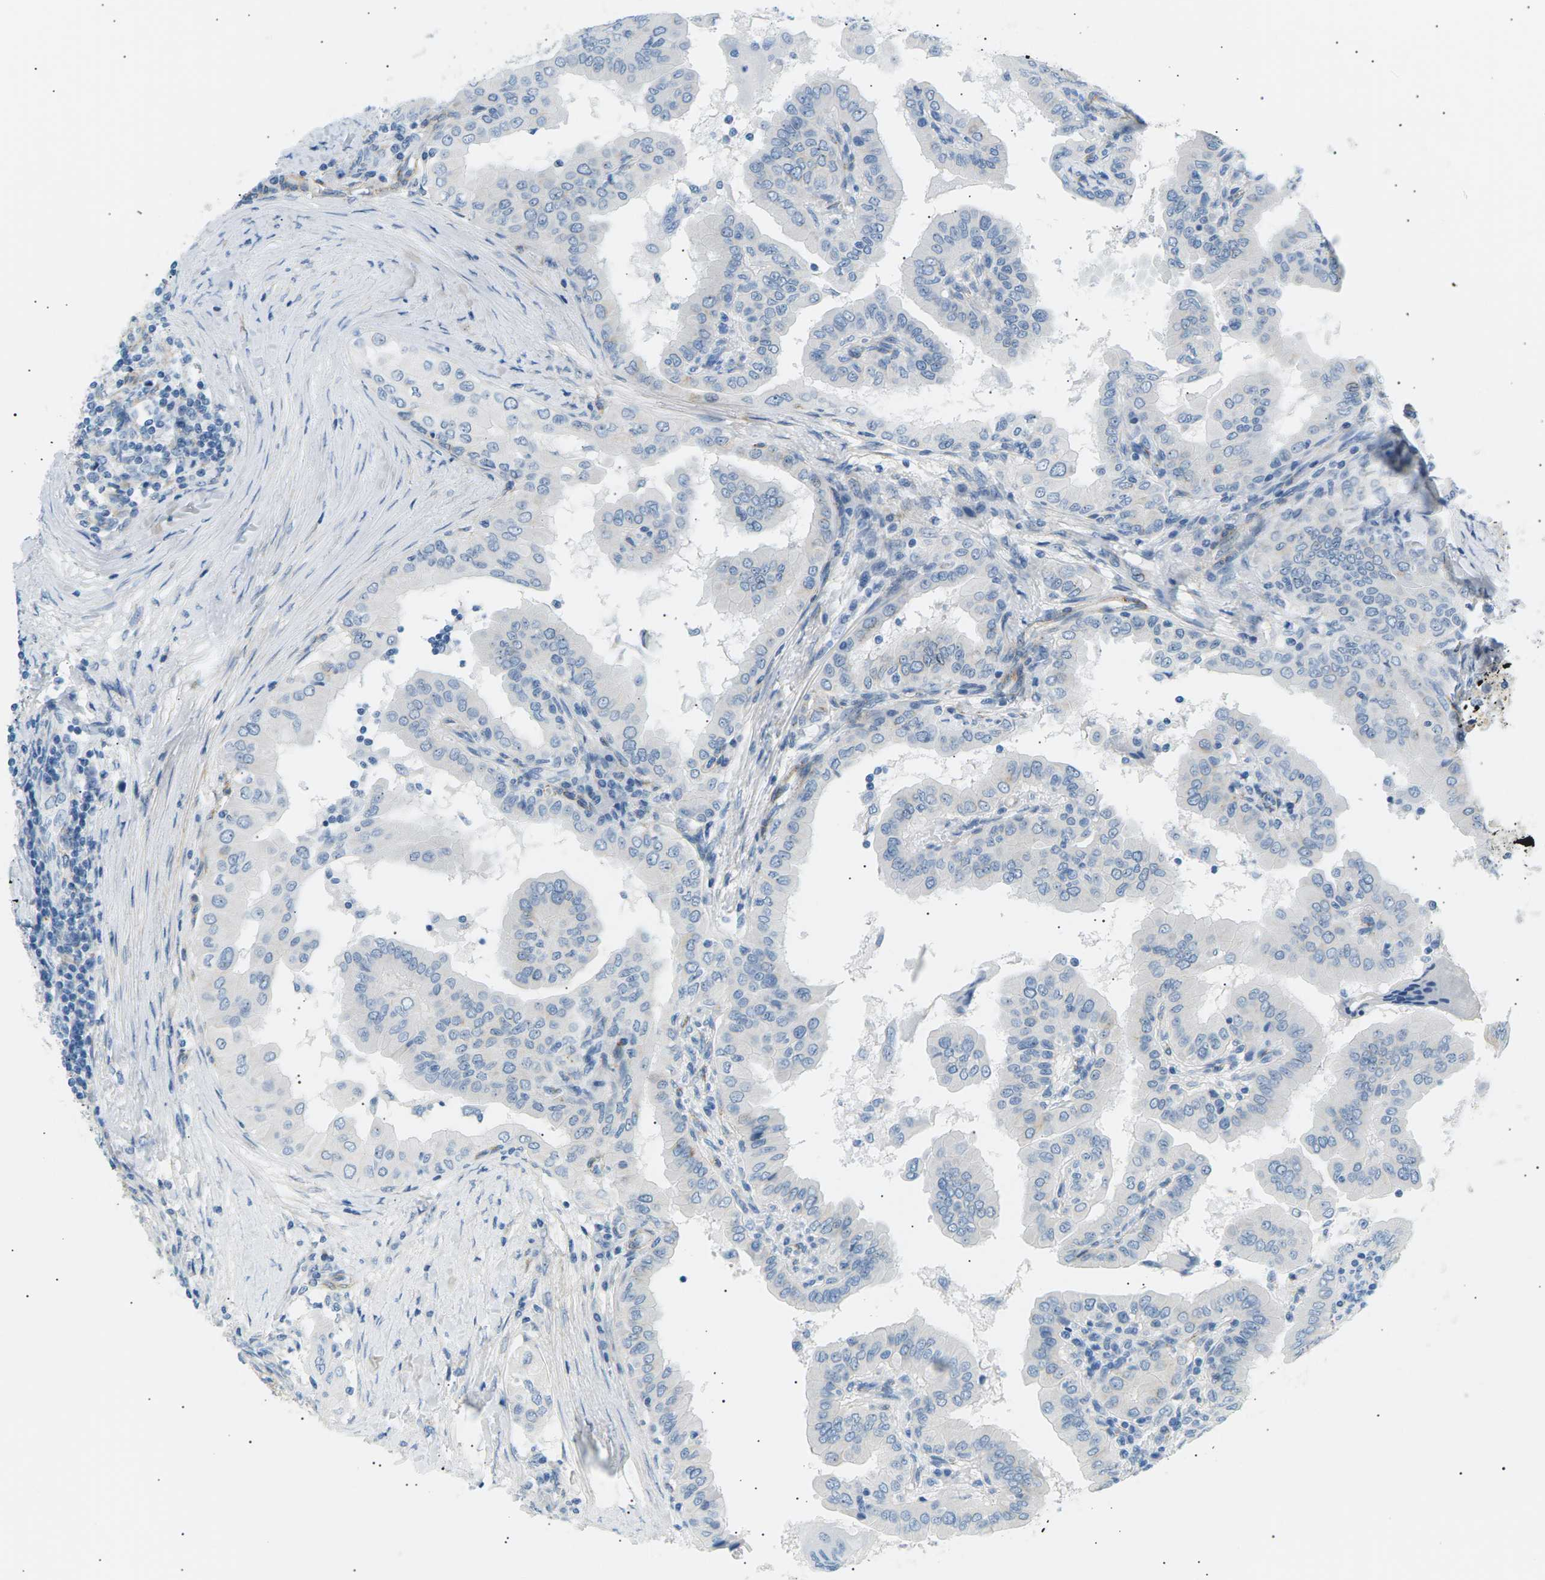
{"staining": {"intensity": "negative", "quantity": "none", "location": "none"}, "tissue": "thyroid cancer", "cell_type": "Tumor cells", "image_type": "cancer", "snomed": [{"axis": "morphology", "description": "Papillary adenocarcinoma, NOS"}, {"axis": "topography", "description": "Thyroid gland"}], "caption": "An immunohistochemistry histopathology image of thyroid cancer (papillary adenocarcinoma) is shown. There is no staining in tumor cells of thyroid cancer (papillary adenocarcinoma).", "gene": "SEPTIN5", "patient": {"sex": "male", "age": 33}}